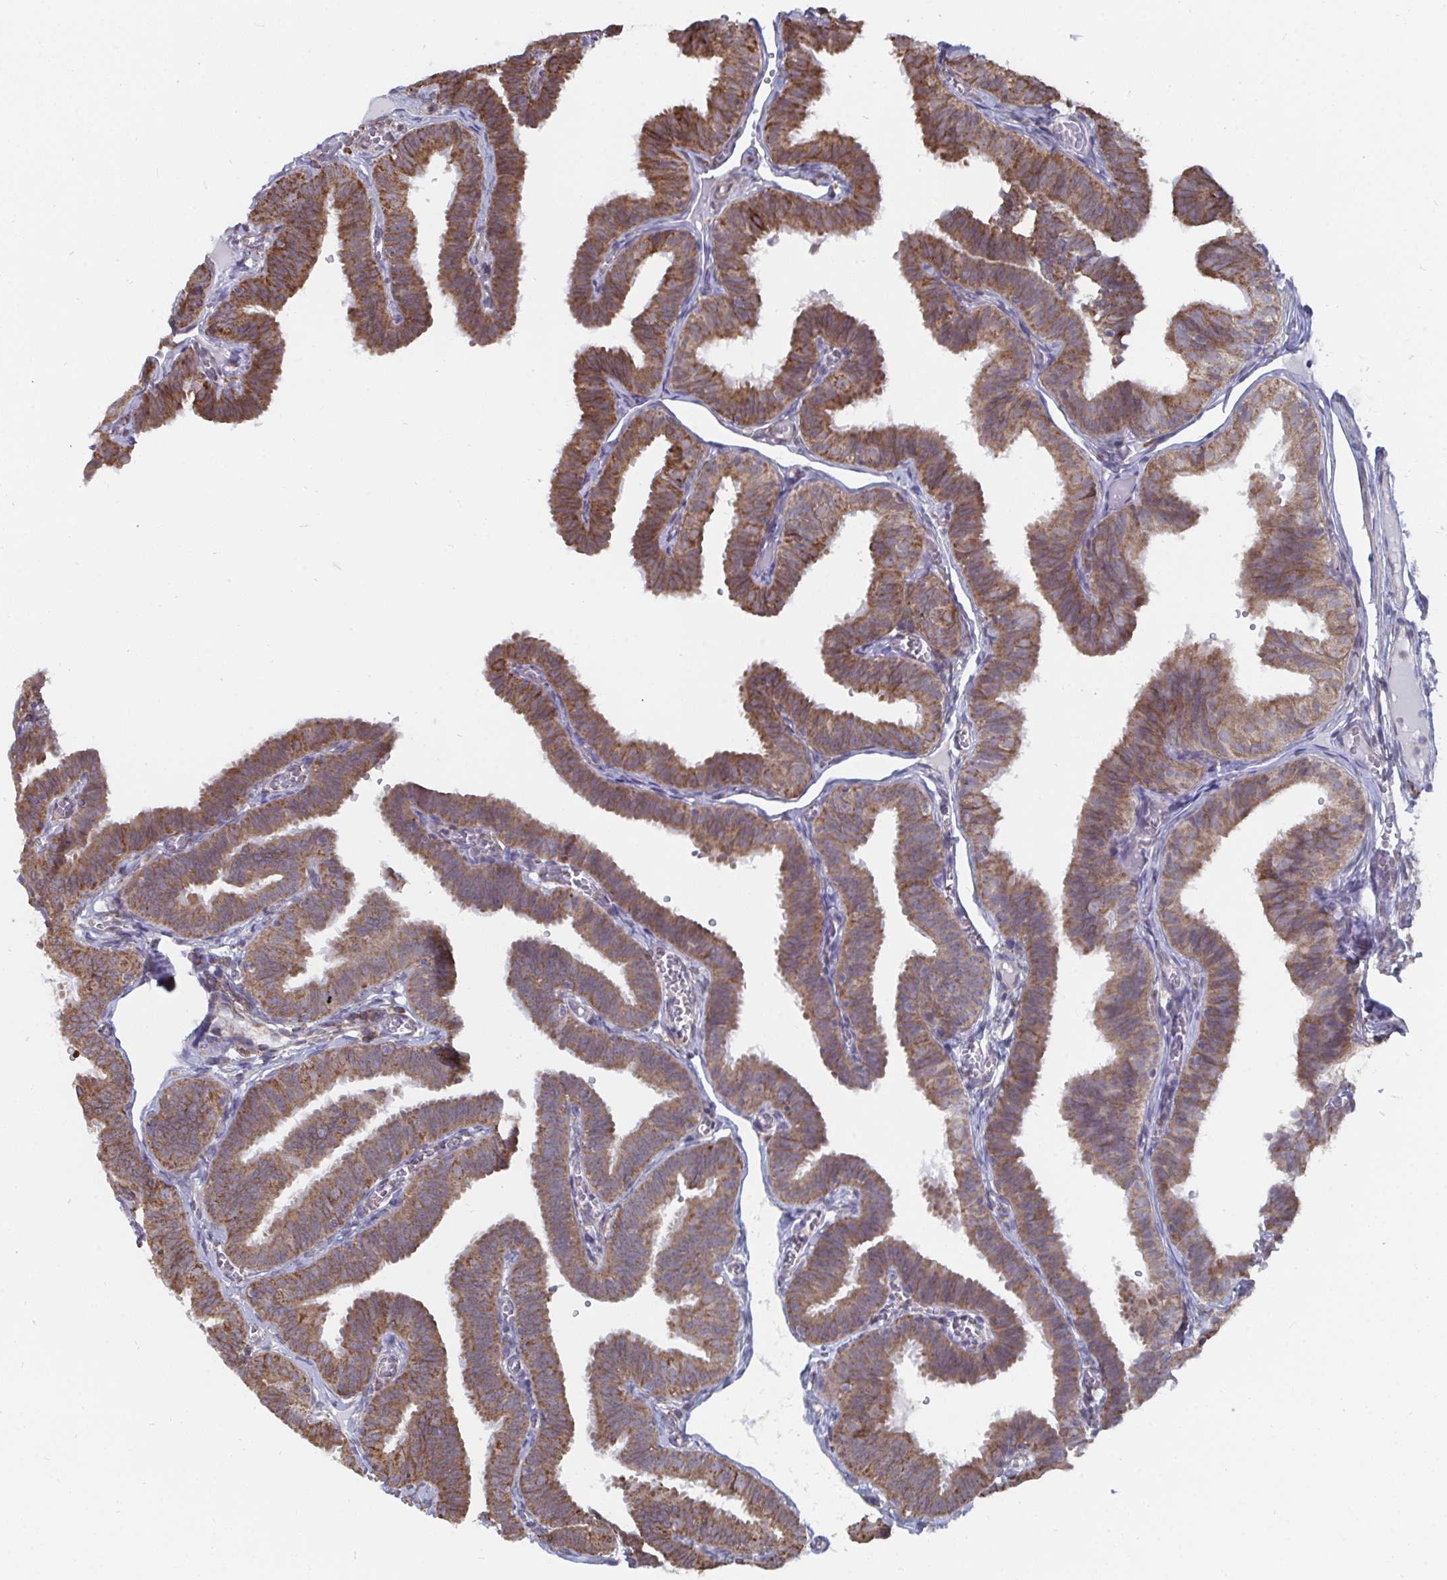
{"staining": {"intensity": "moderate", "quantity": ">75%", "location": "cytoplasmic/membranous"}, "tissue": "fallopian tube", "cell_type": "Glandular cells", "image_type": "normal", "snomed": [{"axis": "morphology", "description": "Normal tissue, NOS"}, {"axis": "topography", "description": "Fallopian tube"}], "caption": "Immunohistochemical staining of benign human fallopian tube displays >75% levels of moderate cytoplasmic/membranous protein expression in about >75% of glandular cells. The protein is shown in brown color, while the nuclei are stained blue.", "gene": "ELAVL1", "patient": {"sex": "female", "age": 25}}